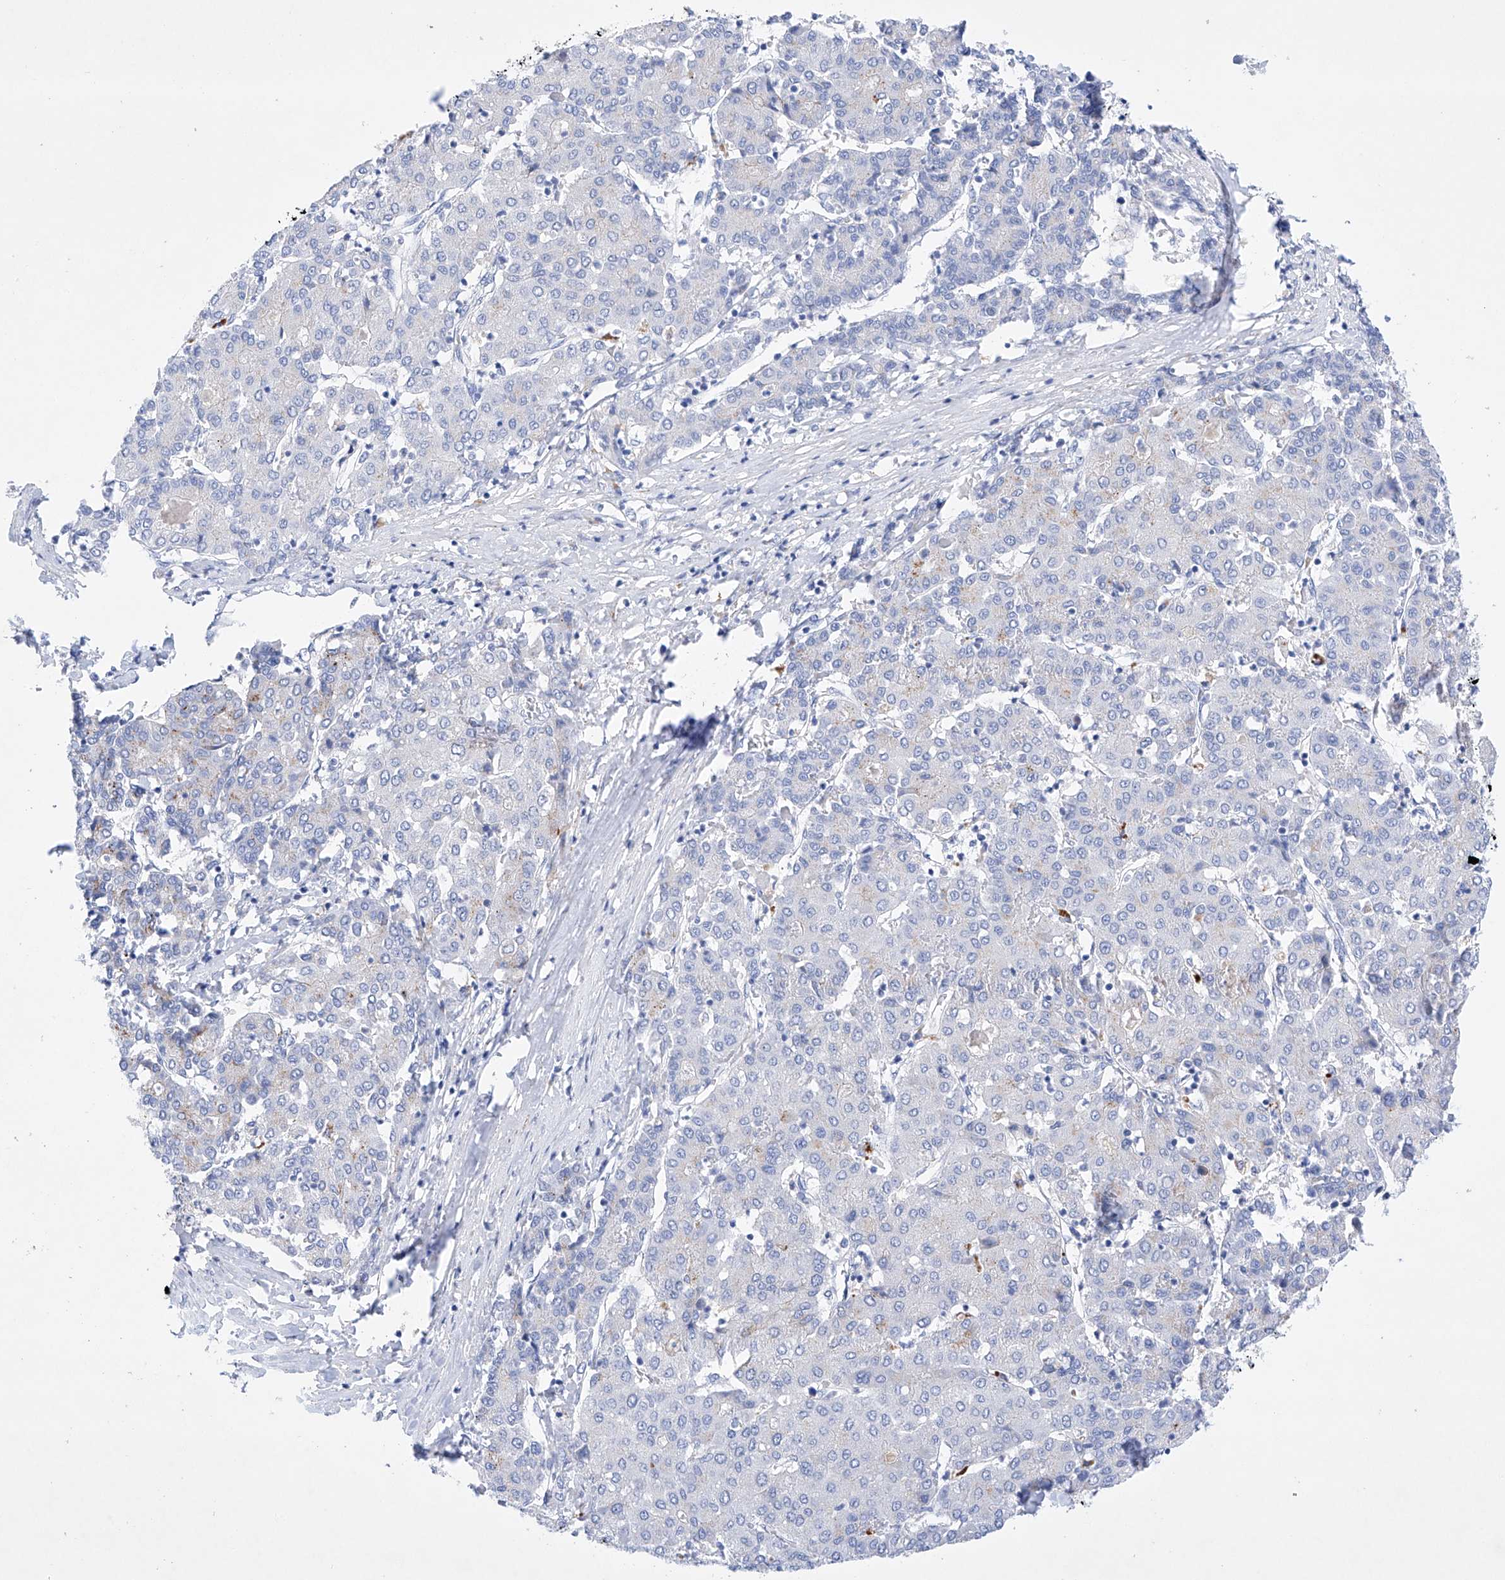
{"staining": {"intensity": "negative", "quantity": "none", "location": "none"}, "tissue": "liver cancer", "cell_type": "Tumor cells", "image_type": "cancer", "snomed": [{"axis": "morphology", "description": "Carcinoma, Hepatocellular, NOS"}, {"axis": "topography", "description": "Liver"}], "caption": "Tumor cells show no significant protein expression in hepatocellular carcinoma (liver).", "gene": "LURAP1", "patient": {"sex": "male", "age": 65}}